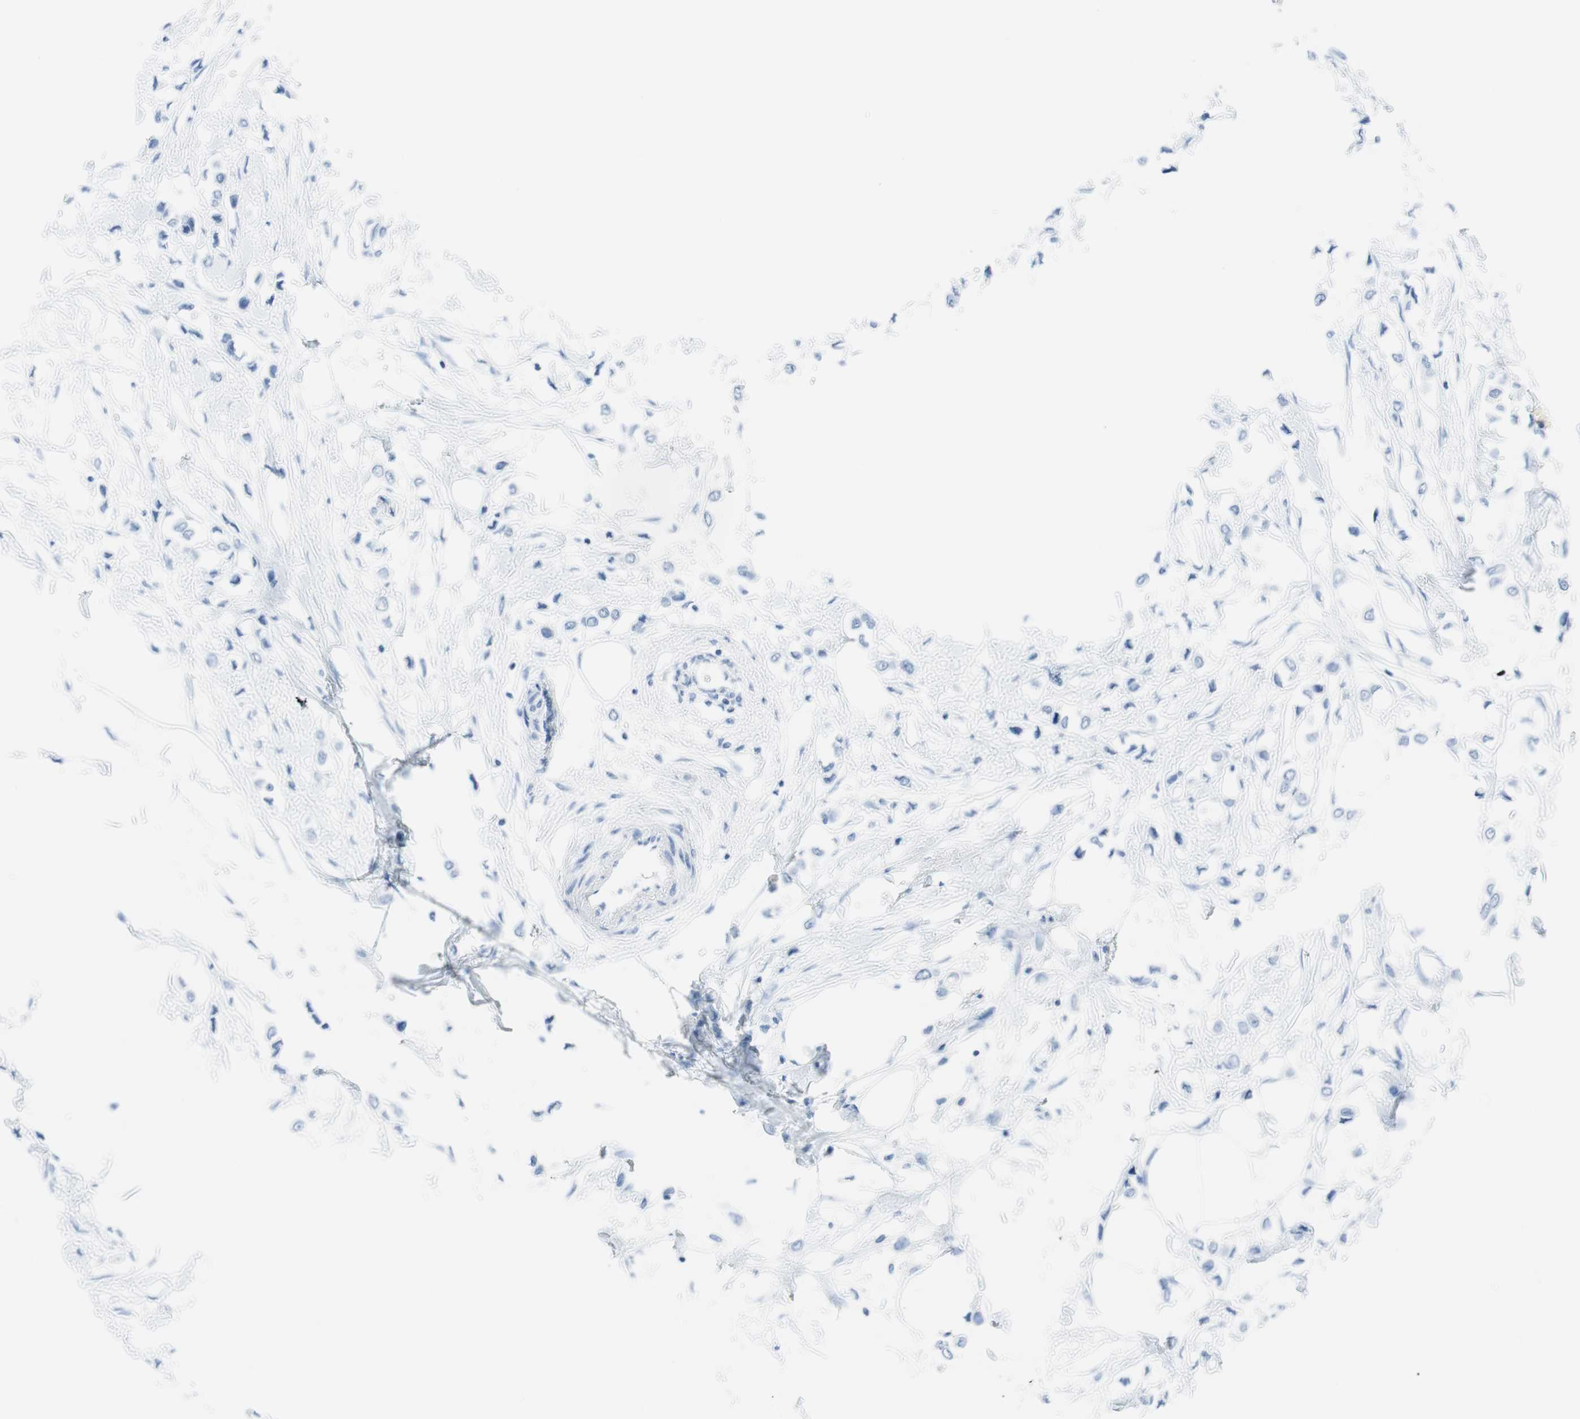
{"staining": {"intensity": "negative", "quantity": "none", "location": "none"}, "tissue": "breast cancer", "cell_type": "Tumor cells", "image_type": "cancer", "snomed": [{"axis": "morphology", "description": "Lobular carcinoma"}, {"axis": "topography", "description": "Breast"}], "caption": "High magnification brightfield microscopy of breast cancer (lobular carcinoma) stained with DAB (brown) and counterstained with hematoxylin (blue): tumor cells show no significant staining. (Immunohistochemistry, brightfield microscopy, high magnification).", "gene": "NFATC2", "patient": {"sex": "female", "age": 51}}